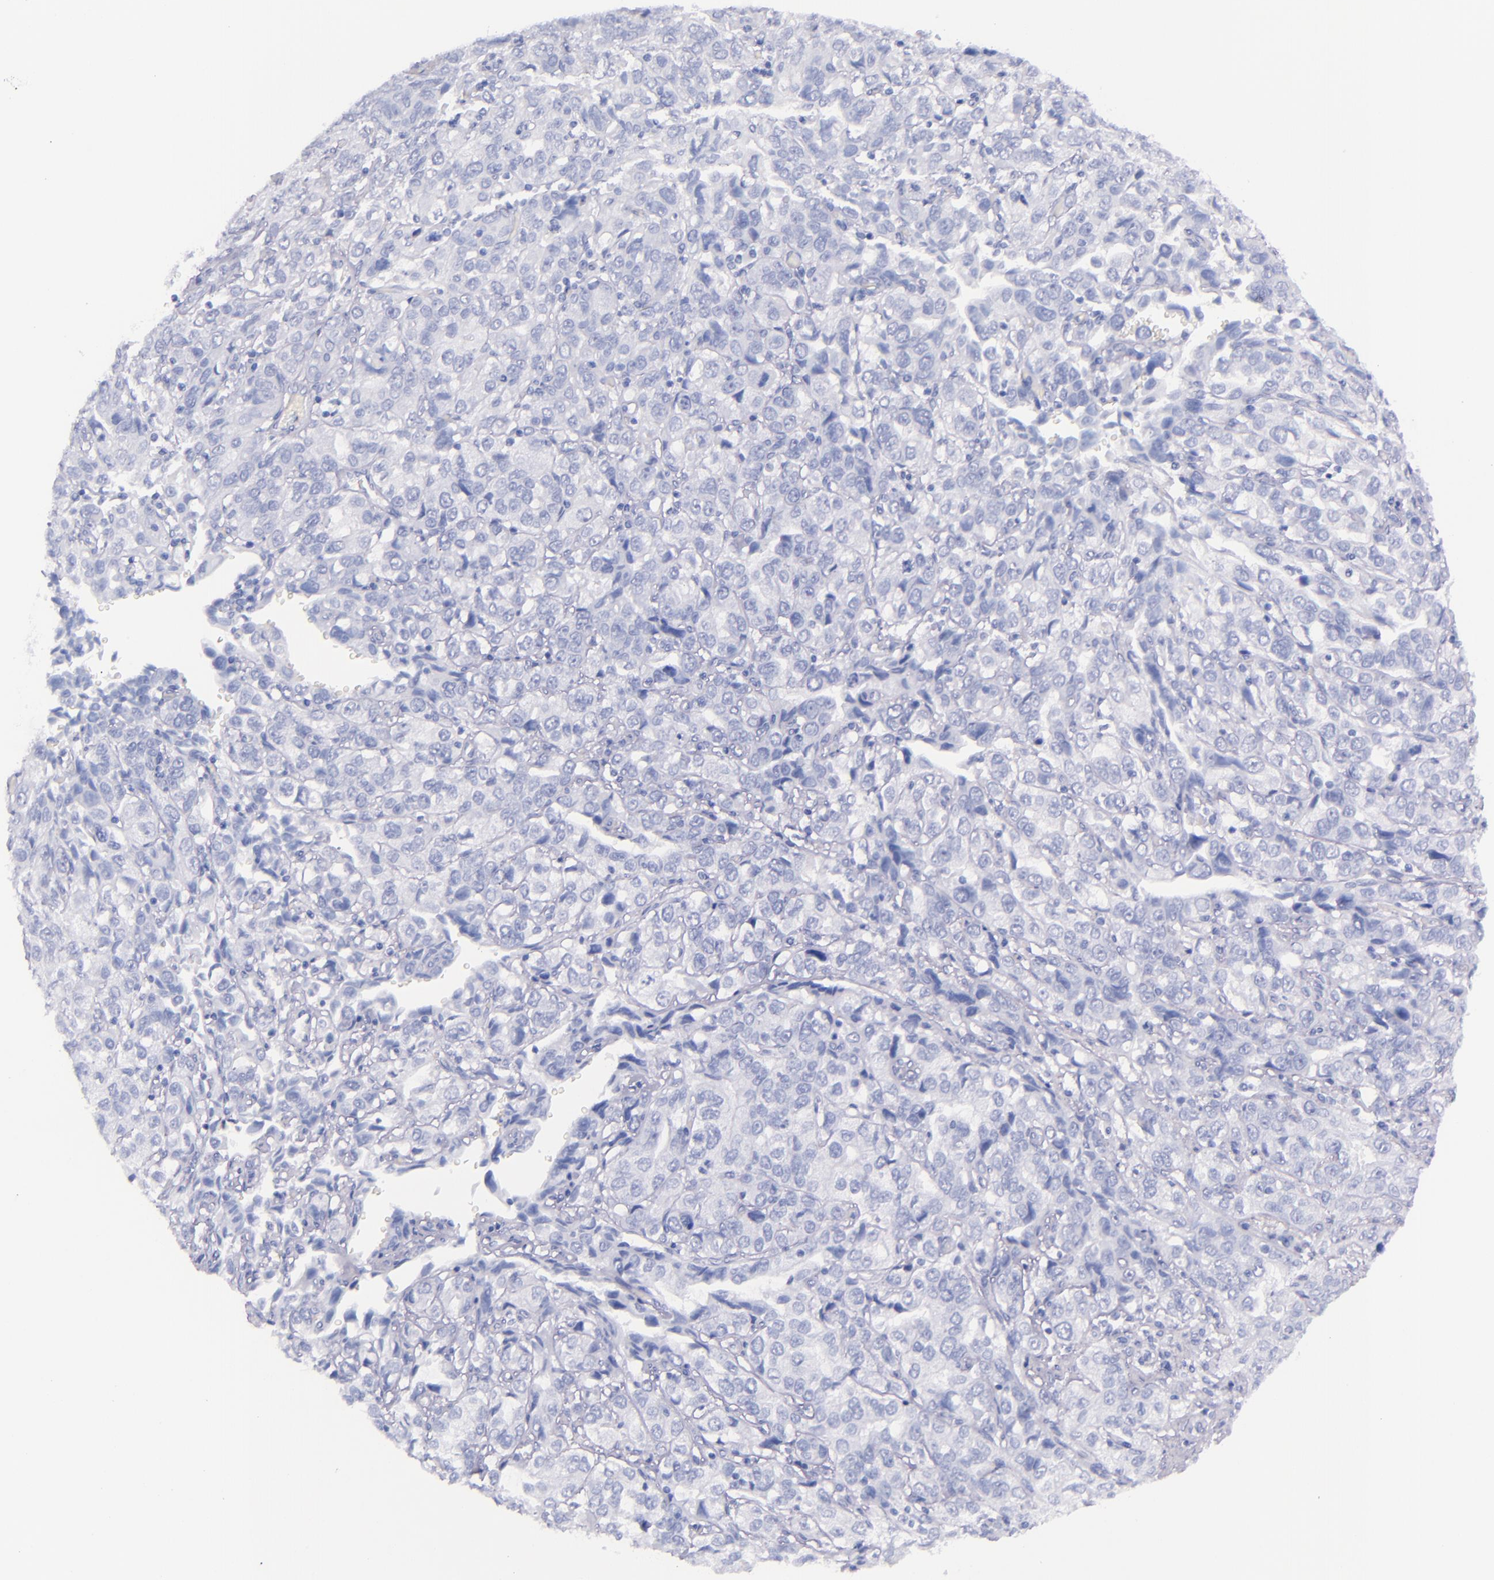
{"staining": {"intensity": "negative", "quantity": "none", "location": "none"}, "tissue": "stomach cancer", "cell_type": "Tumor cells", "image_type": "cancer", "snomed": [{"axis": "morphology", "description": "Adenocarcinoma, NOS"}, {"axis": "topography", "description": "Stomach, upper"}], "caption": "This is an immunohistochemistry photomicrograph of human stomach adenocarcinoma. There is no expression in tumor cells.", "gene": "SFTPB", "patient": {"sex": "male", "age": 76}}